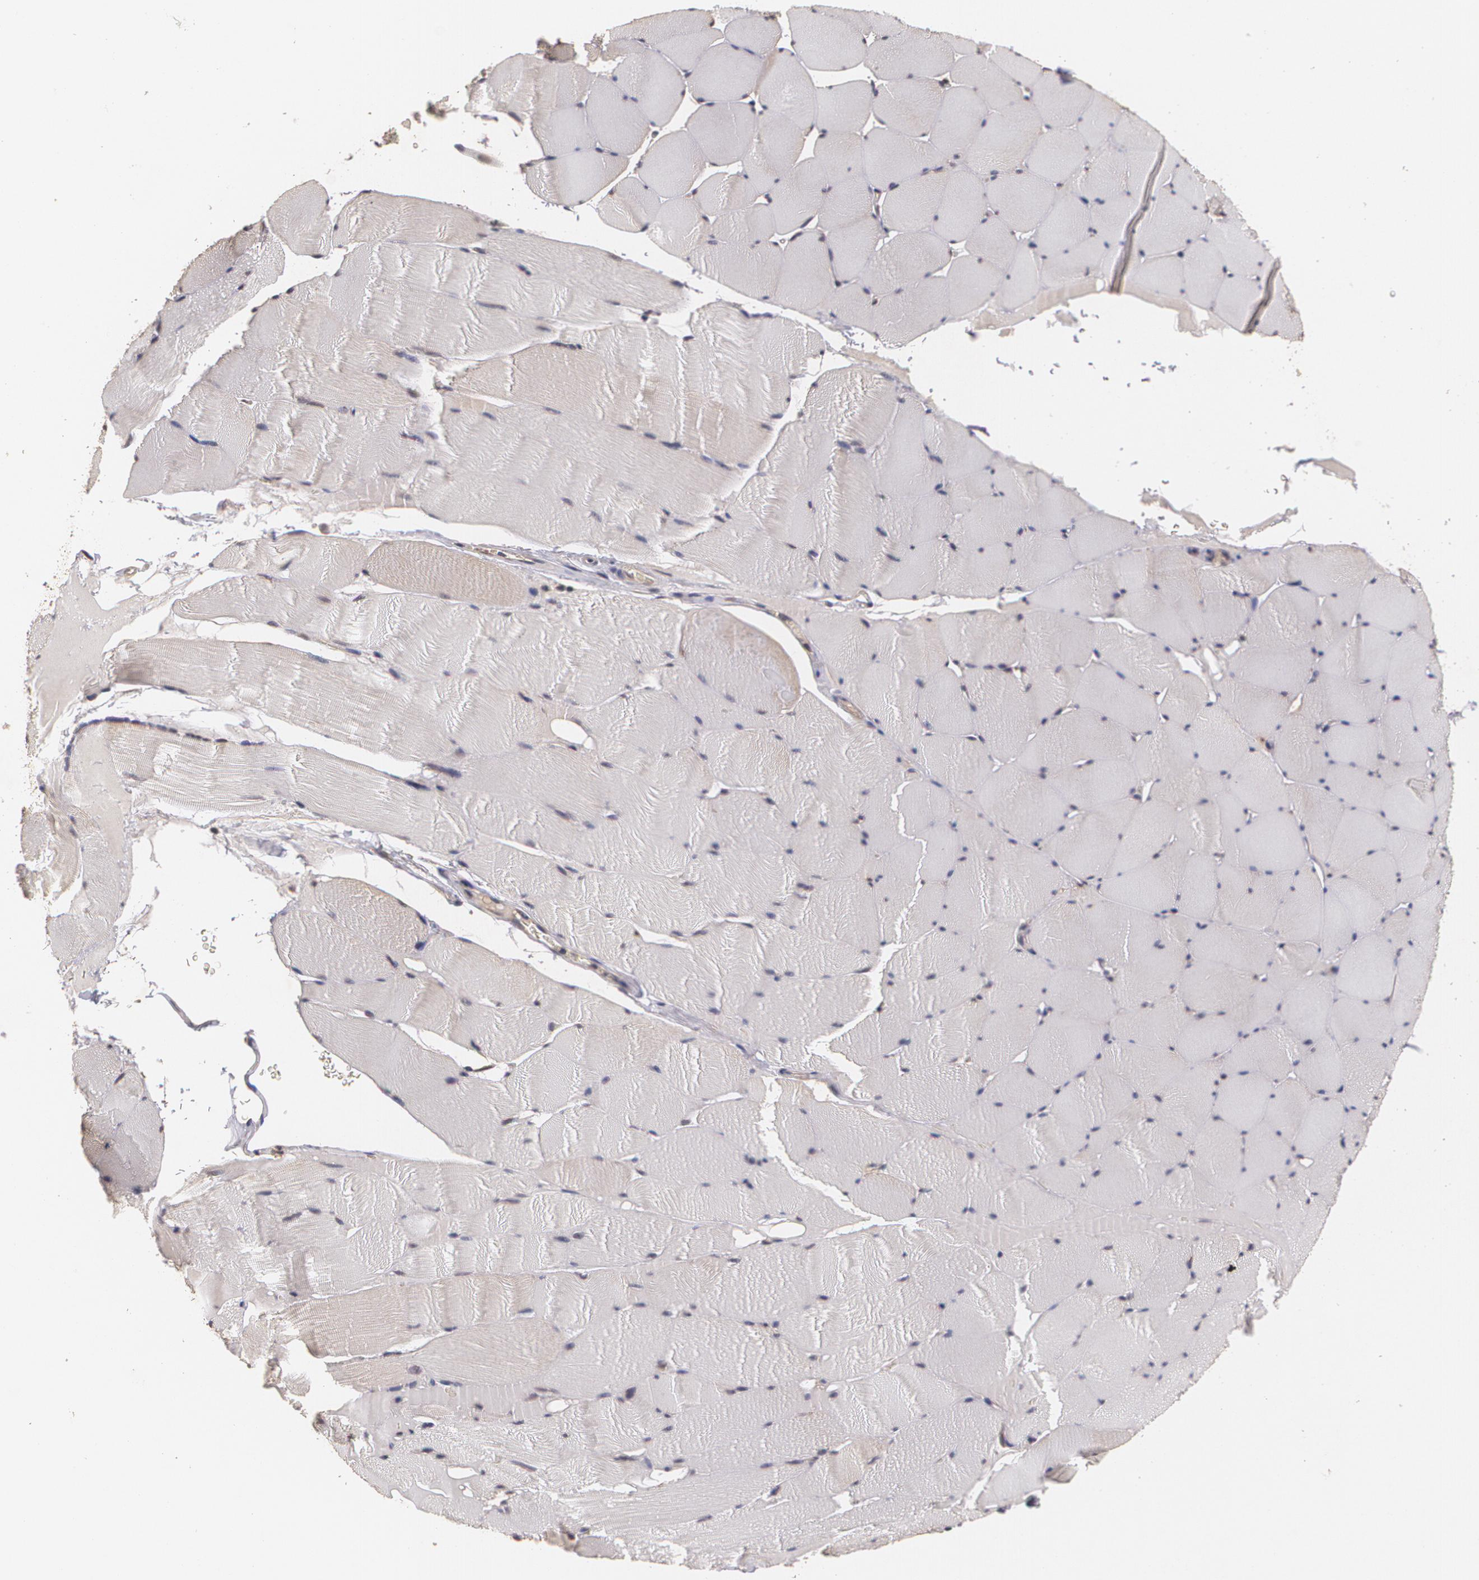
{"staining": {"intensity": "negative", "quantity": "none", "location": "none"}, "tissue": "skeletal muscle", "cell_type": "Myocytes", "image_type": "normal", "snomed": [{"axis": "morphology", "description": "Normal tissue, NOS"}, {"axis": "topography", "description": "Skeletal muscle"}], "caption": "This image is of unremarkable skeletal muscle stained with immunohistochemistry to label a protein in brown with the nuclei are counter-stained blue. There is no staining in myocytes.", "gene": "BRCA1", "patient": {"sex": "male", "age": 62}}